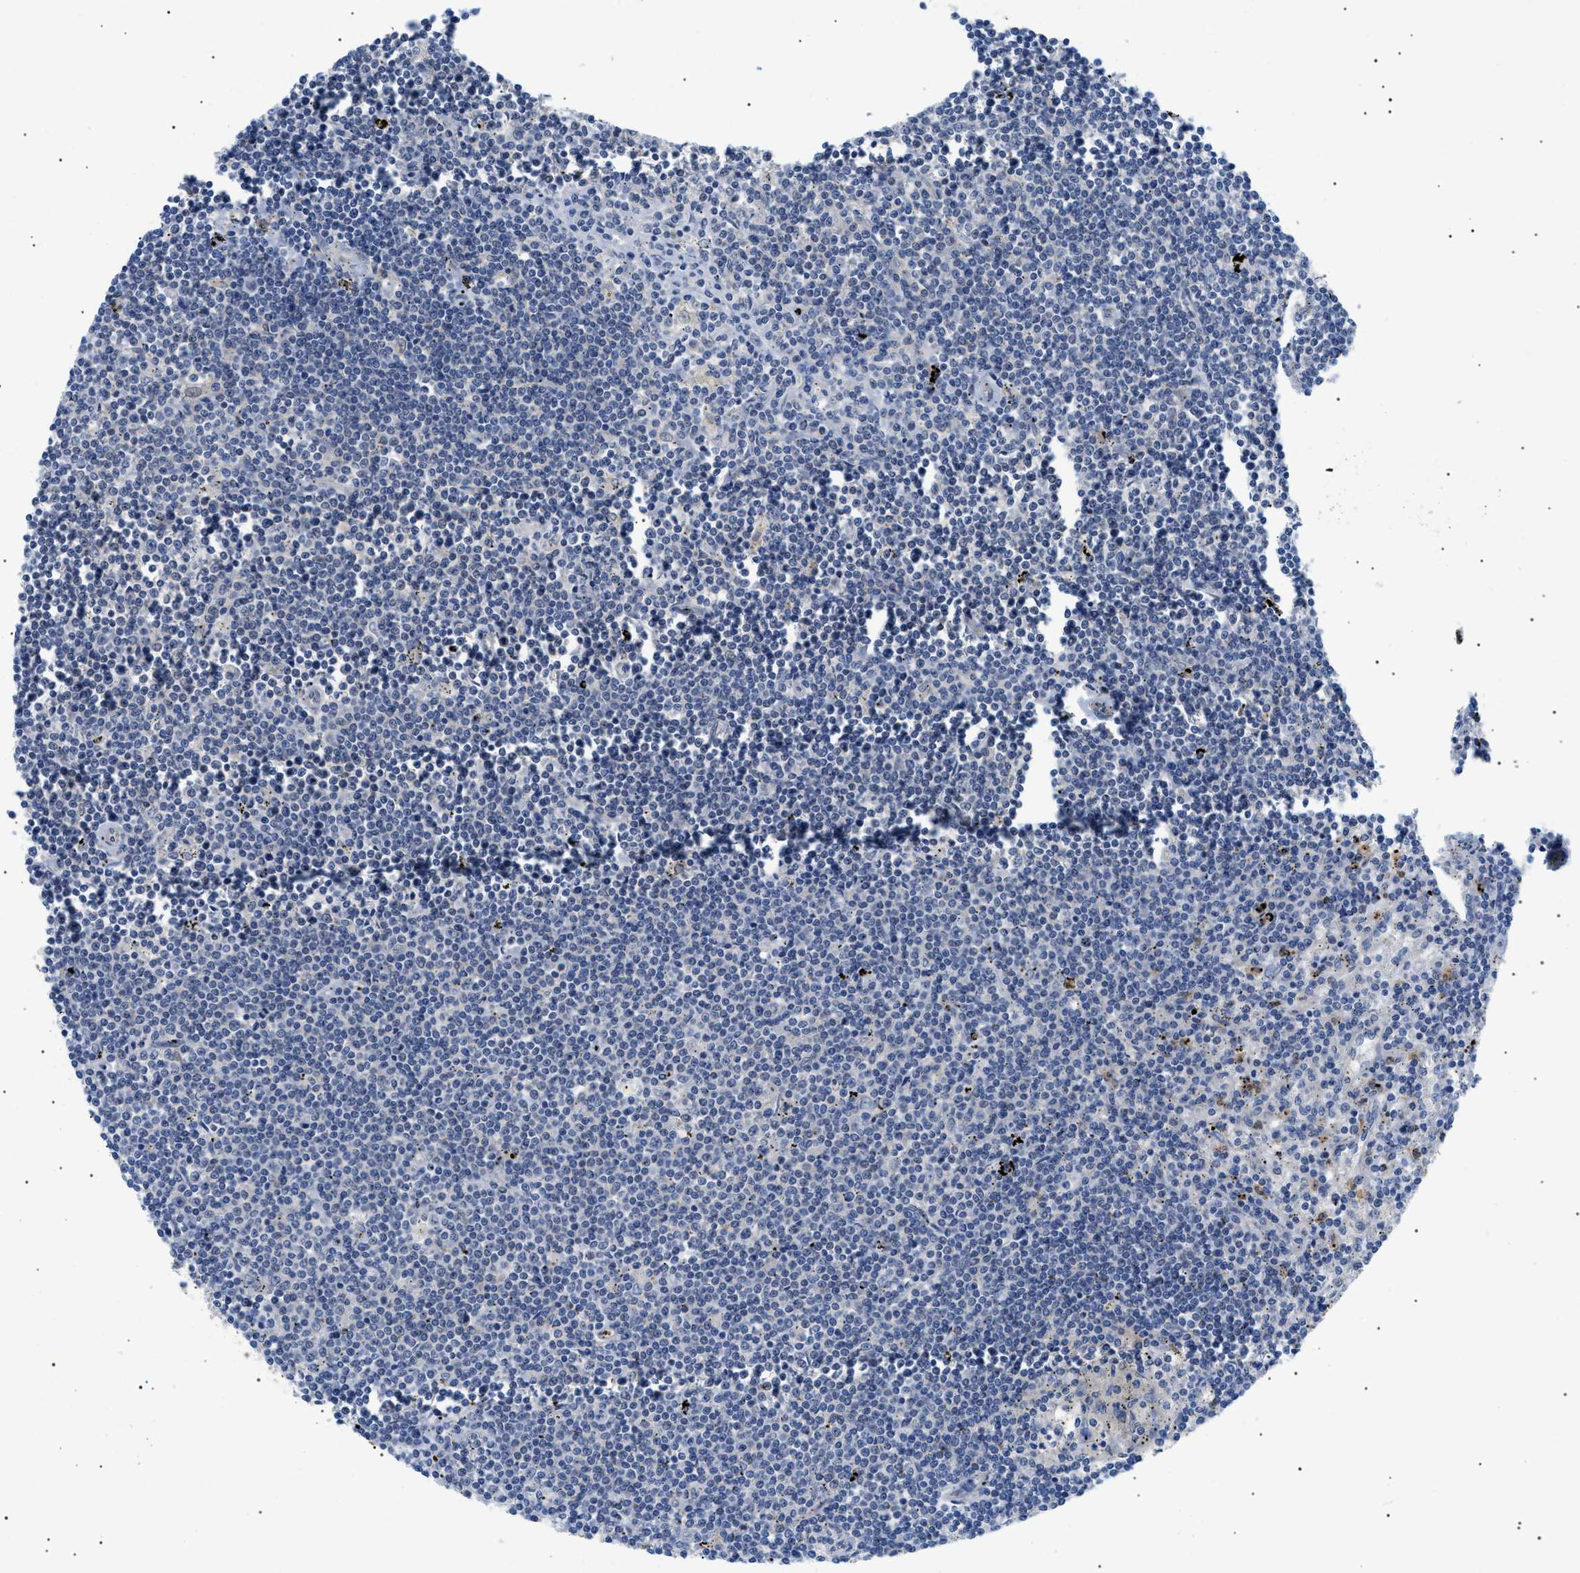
{"staining": {"intensity": "negative", "quantity": "none", "location": "none"}, "tissue": "lymphoma", "cell_type": "Tumor cells", "image_type": "cancer", "snomed": [{"axis": "morphology", "description": "Malignant lymphoma, non-Hodgkin's type, Low grade"}, {"axis": "topography", "description": "Spleen"}], "caption": "Protein analysis of lymphoma shows no significant positivity in tumor cells.", "gene": "RIPK1", "patient": {"sex": "male", "age": 76}}